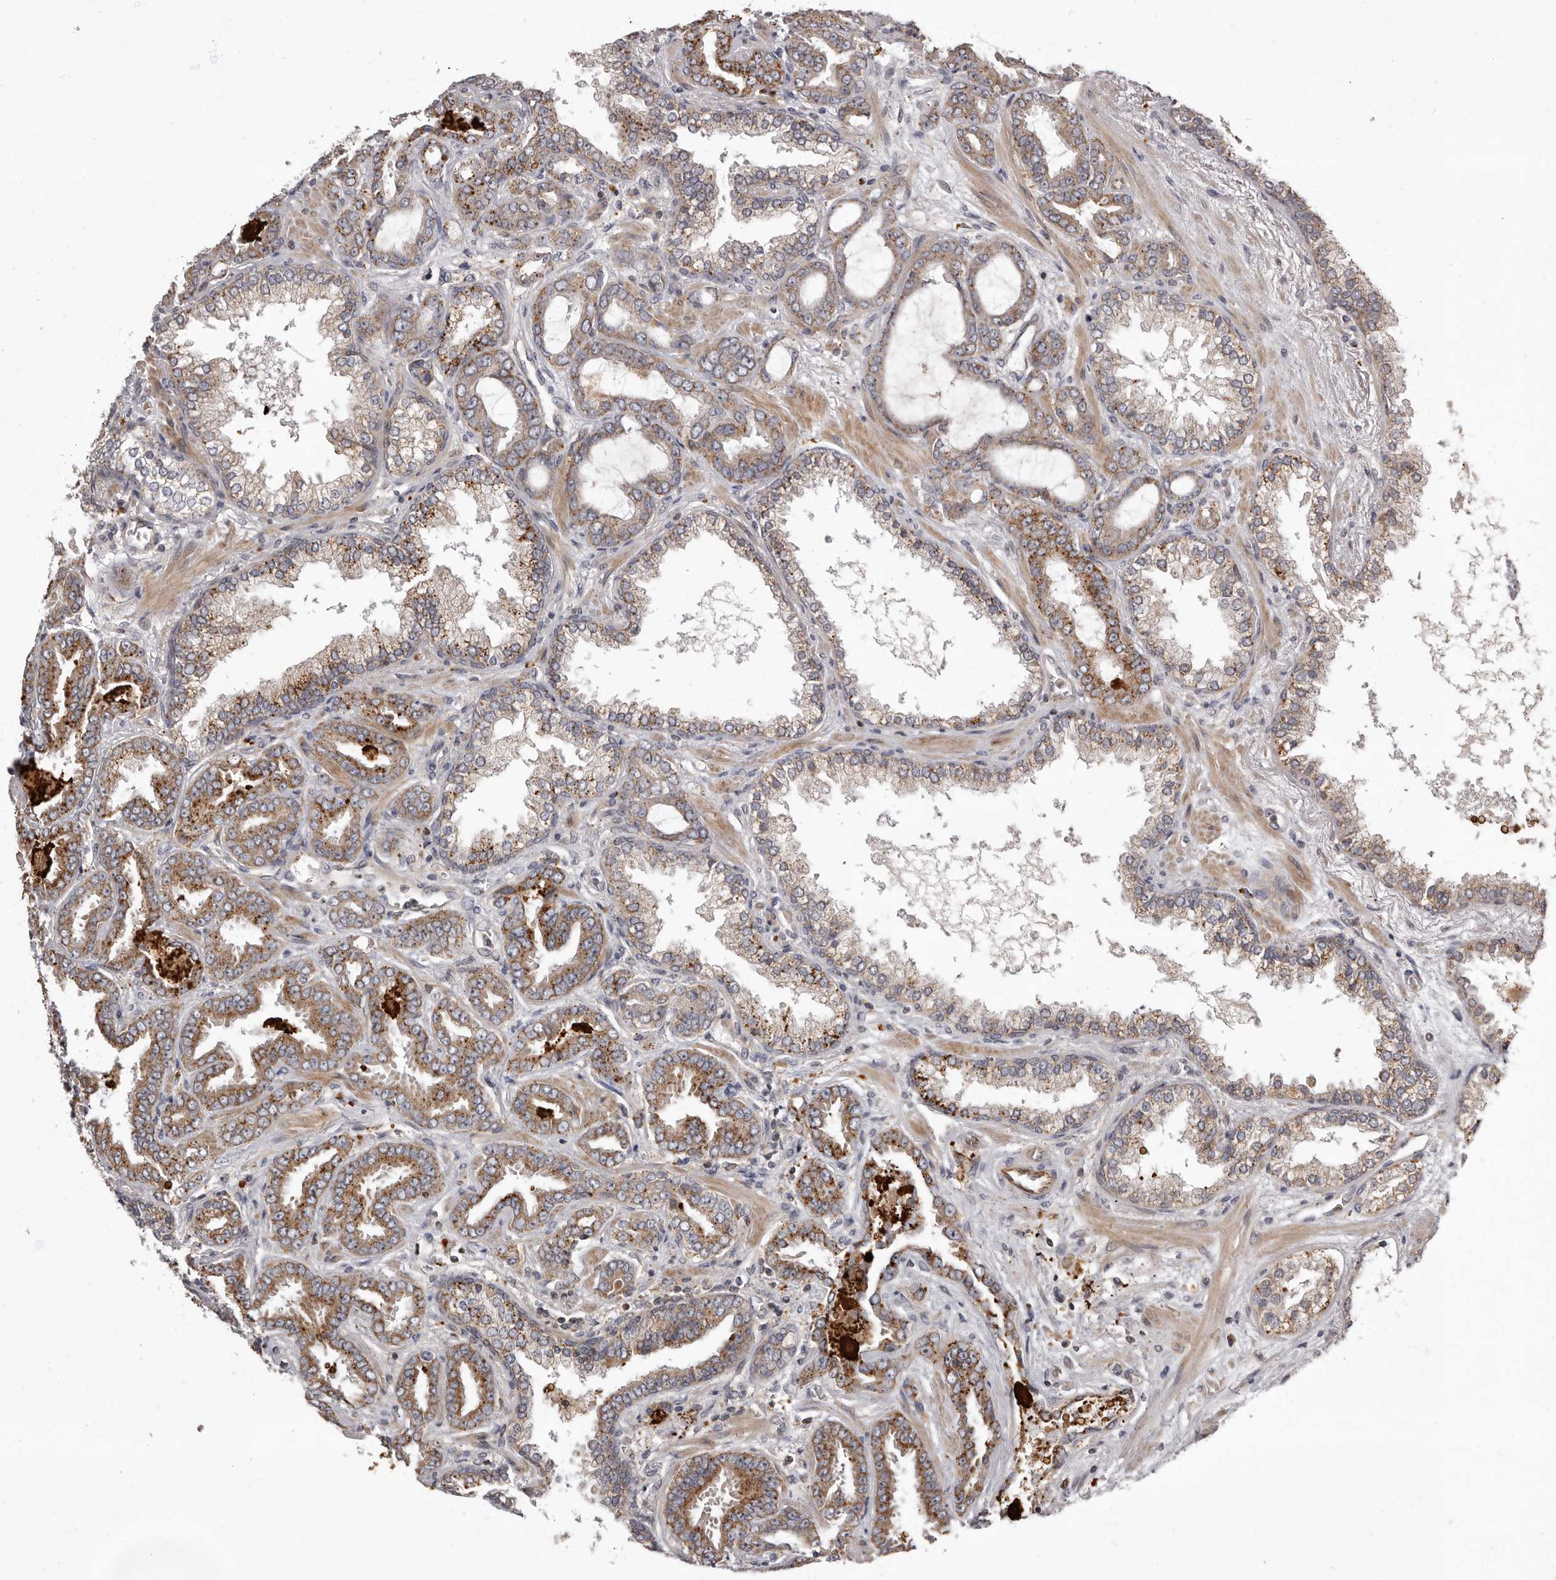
{"staining": {"intensity": "moderate", "quantity": ">75%", "location": "cytoplasmic/membranous"}, "tissue": "prostate cancer", "cell_type": "Tumor cells", "image_type": "cancer", "snomed": [{"axis": "morphology", "description": "Adenocarcinoma, Low grade"}, {"axis": "topography", "description": "Prostate"}], "caption": "About >75% of tumor cells in human adenocarcinoma (low-grade) (prostate) show moderate cytoplasmic/membranous protein positivity as visualized by brown immunohistochemical staining.", "gene": "ADCY2", "patient": {"sex": "male", "age": 60}}